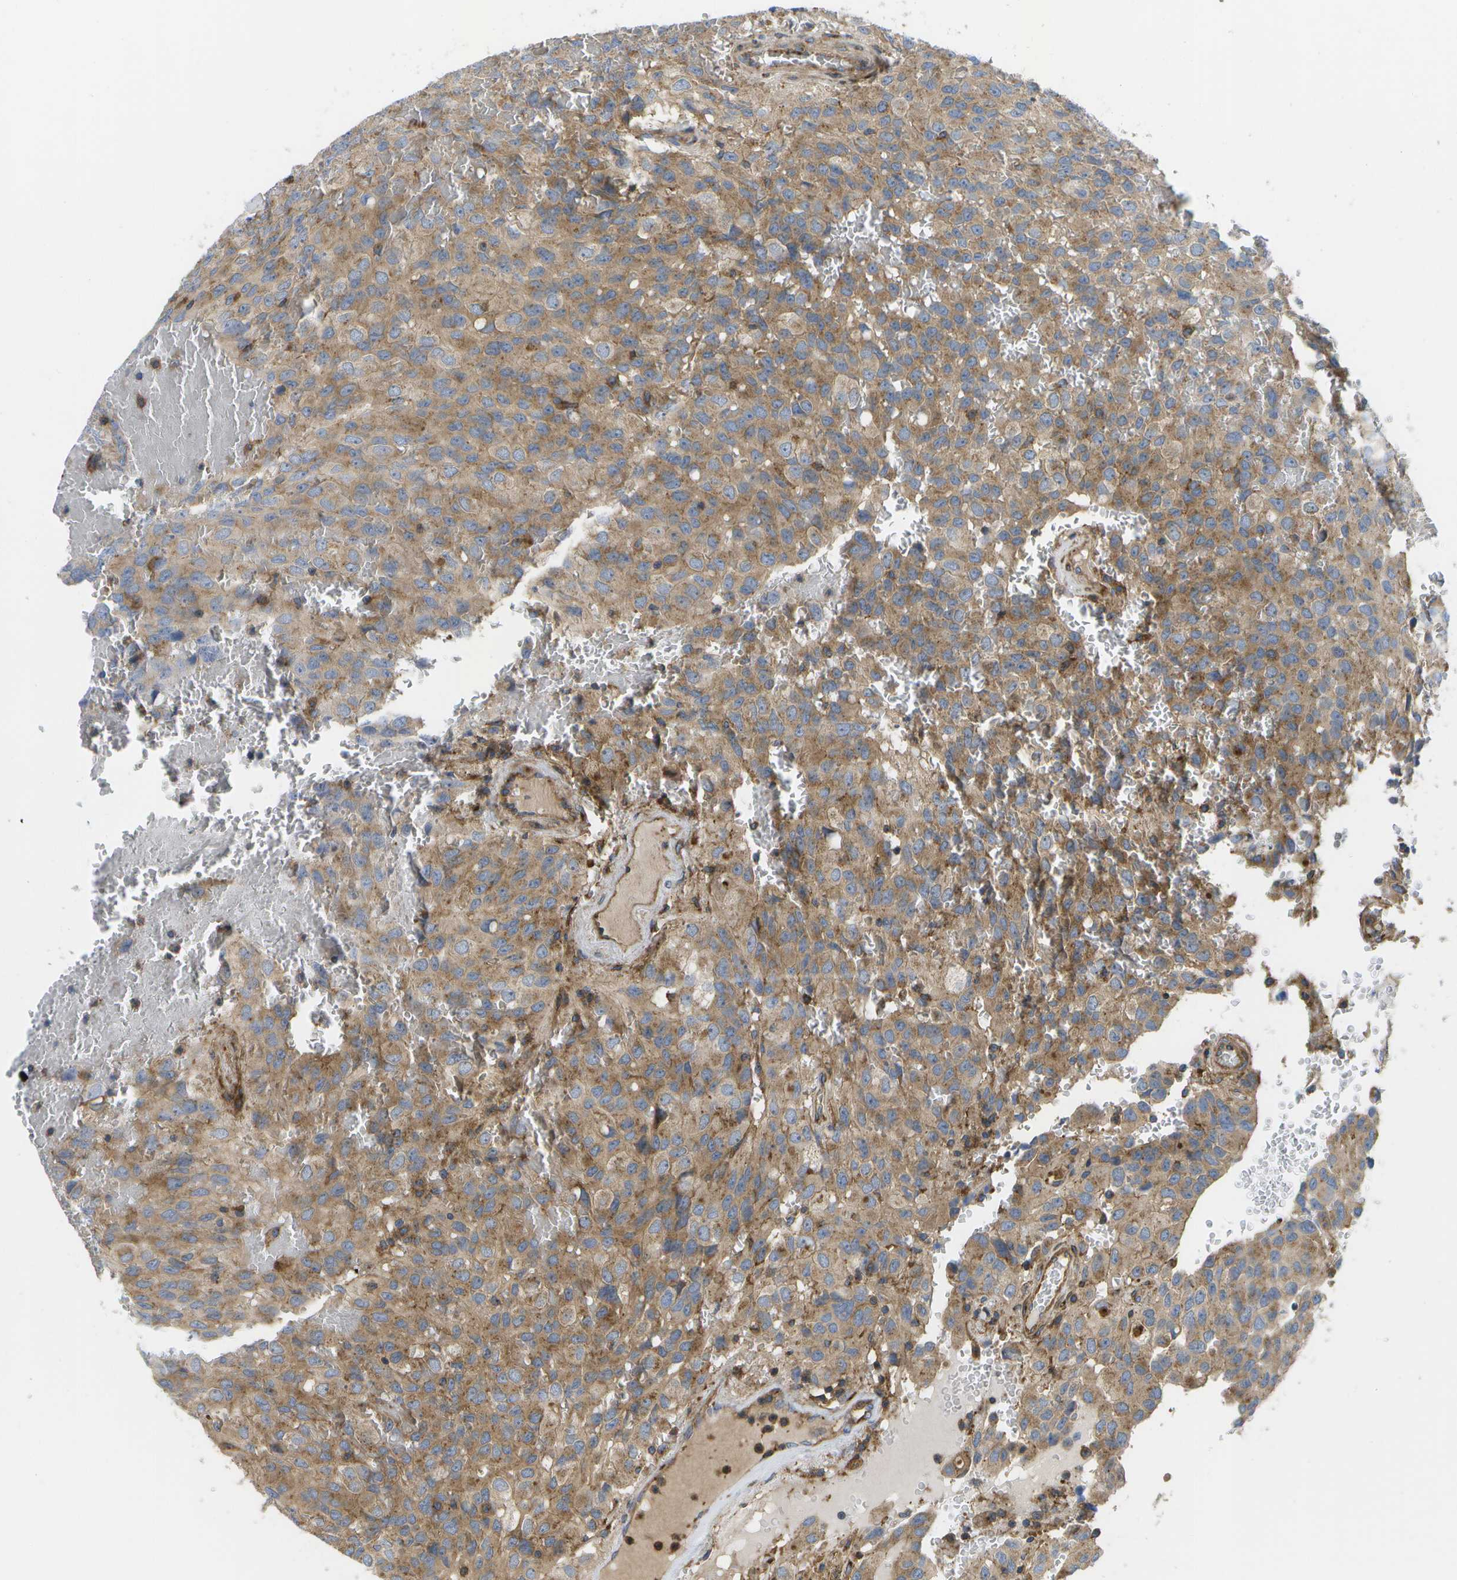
{"staining": {"intensity": "moderate", "quantity": ">75%", "location": "cytoplasmic/membranous"}, "tissue": "glioma", "cell_type": "Tumor cells", "image_type": "cancer", "snomed": [{"axis": "morphology", "description": "Glioma, malignant, High grade"}, {"axis": "topography", "description": "Brain"}], "caption": "Immunohistochemistry image of human malignant glioma (high-grade) stained for a protein (brown), which exhibits medium levels of moderate cytoplasmic/membranous positivity in about >75% of tumor cells.", "gene": "BST2", "patient": {"sex": "male", "age": 32}}